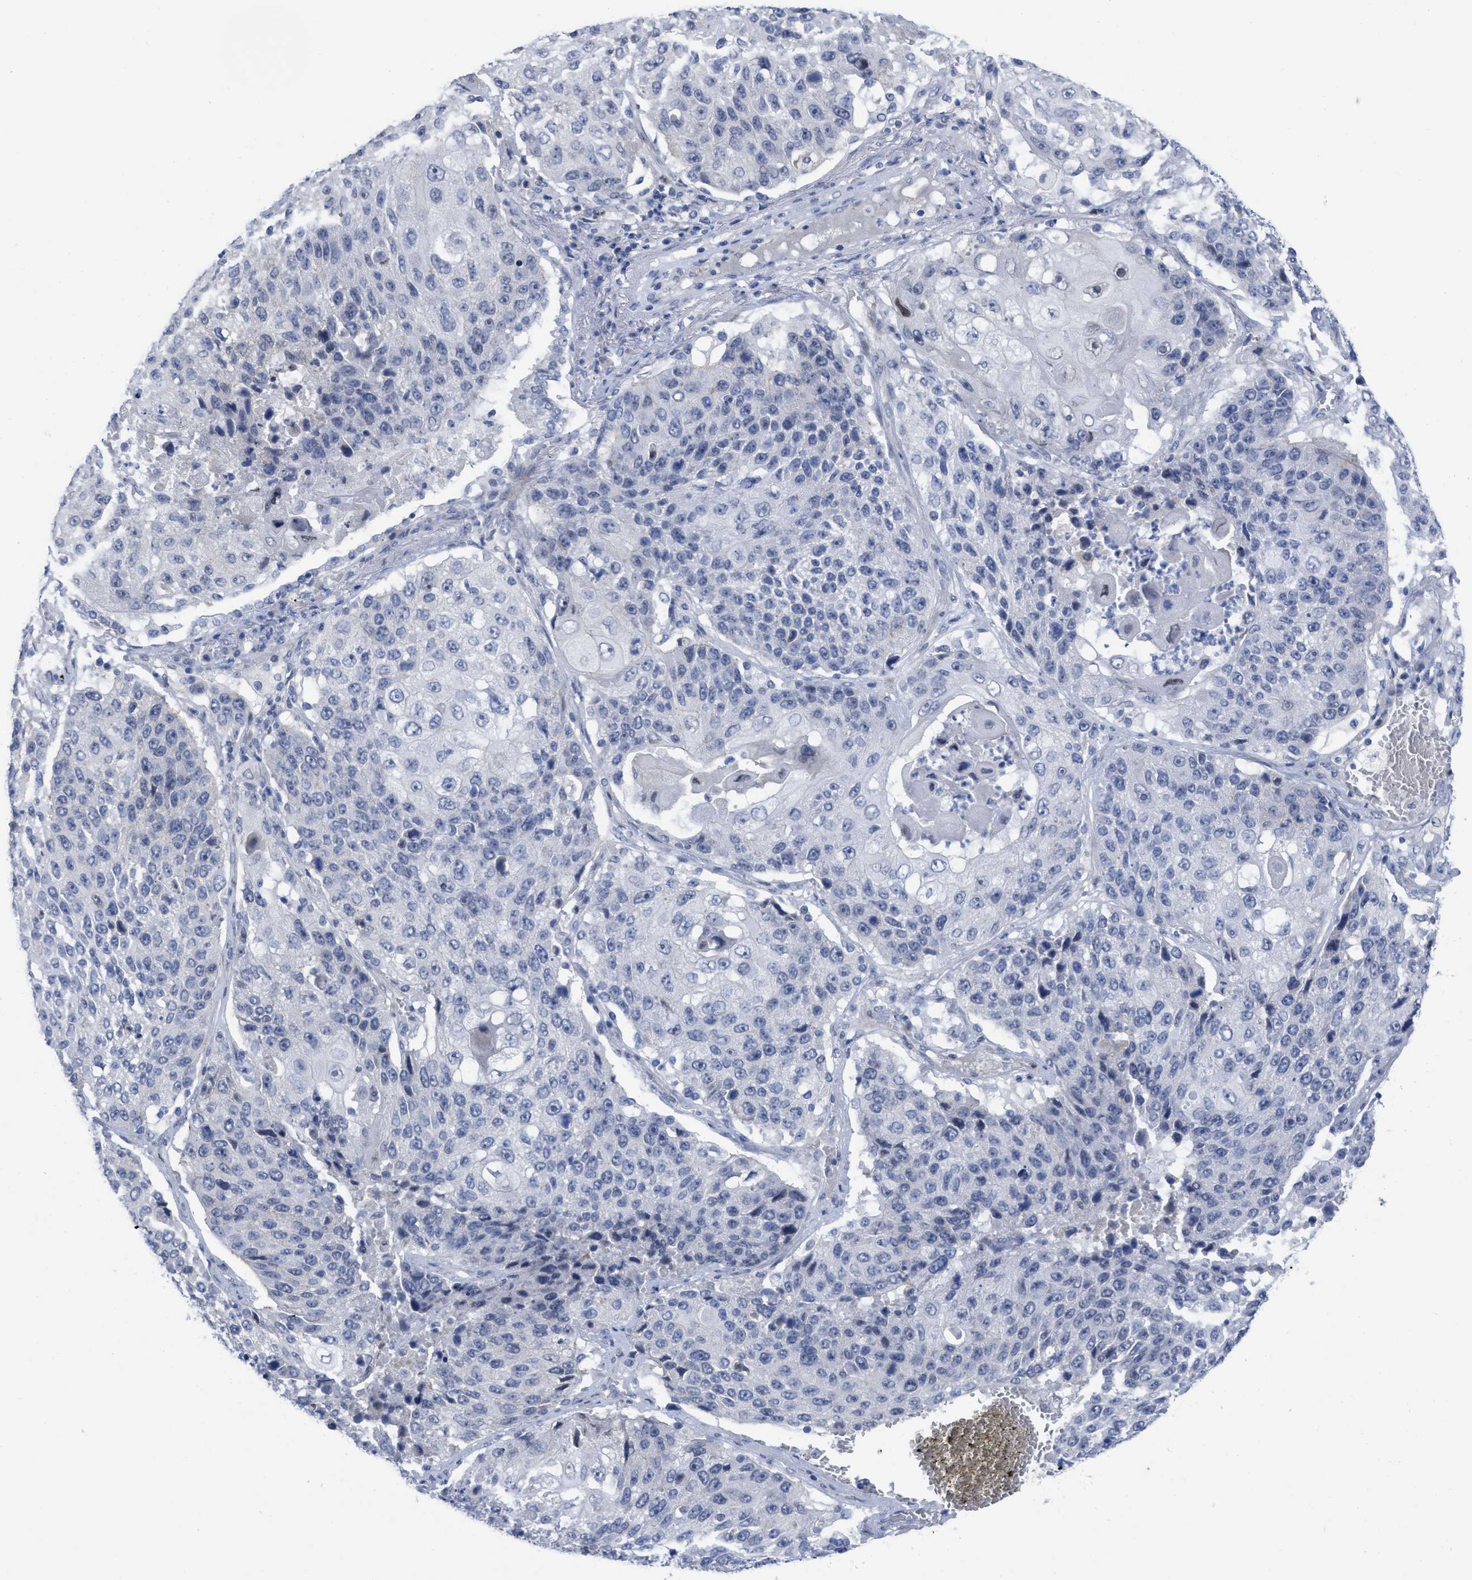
{"staining": {"intensity": "negative", "quantity": "none", "location": "none"}, "tissue": "lung cancer", "cell_type": "Tumor cells", "image_type": "cancer", "snomed": [{"axis": "morphology", "description": "Squamous cell carcinoma, NOS"}, {"axis": "topography", "description": "Lung"}], "caption": "Tumor cells are negative for brown protein staining in lung cancer.", "gene": "ACKR1", "patient": {"sex": "male", "age": 61}}